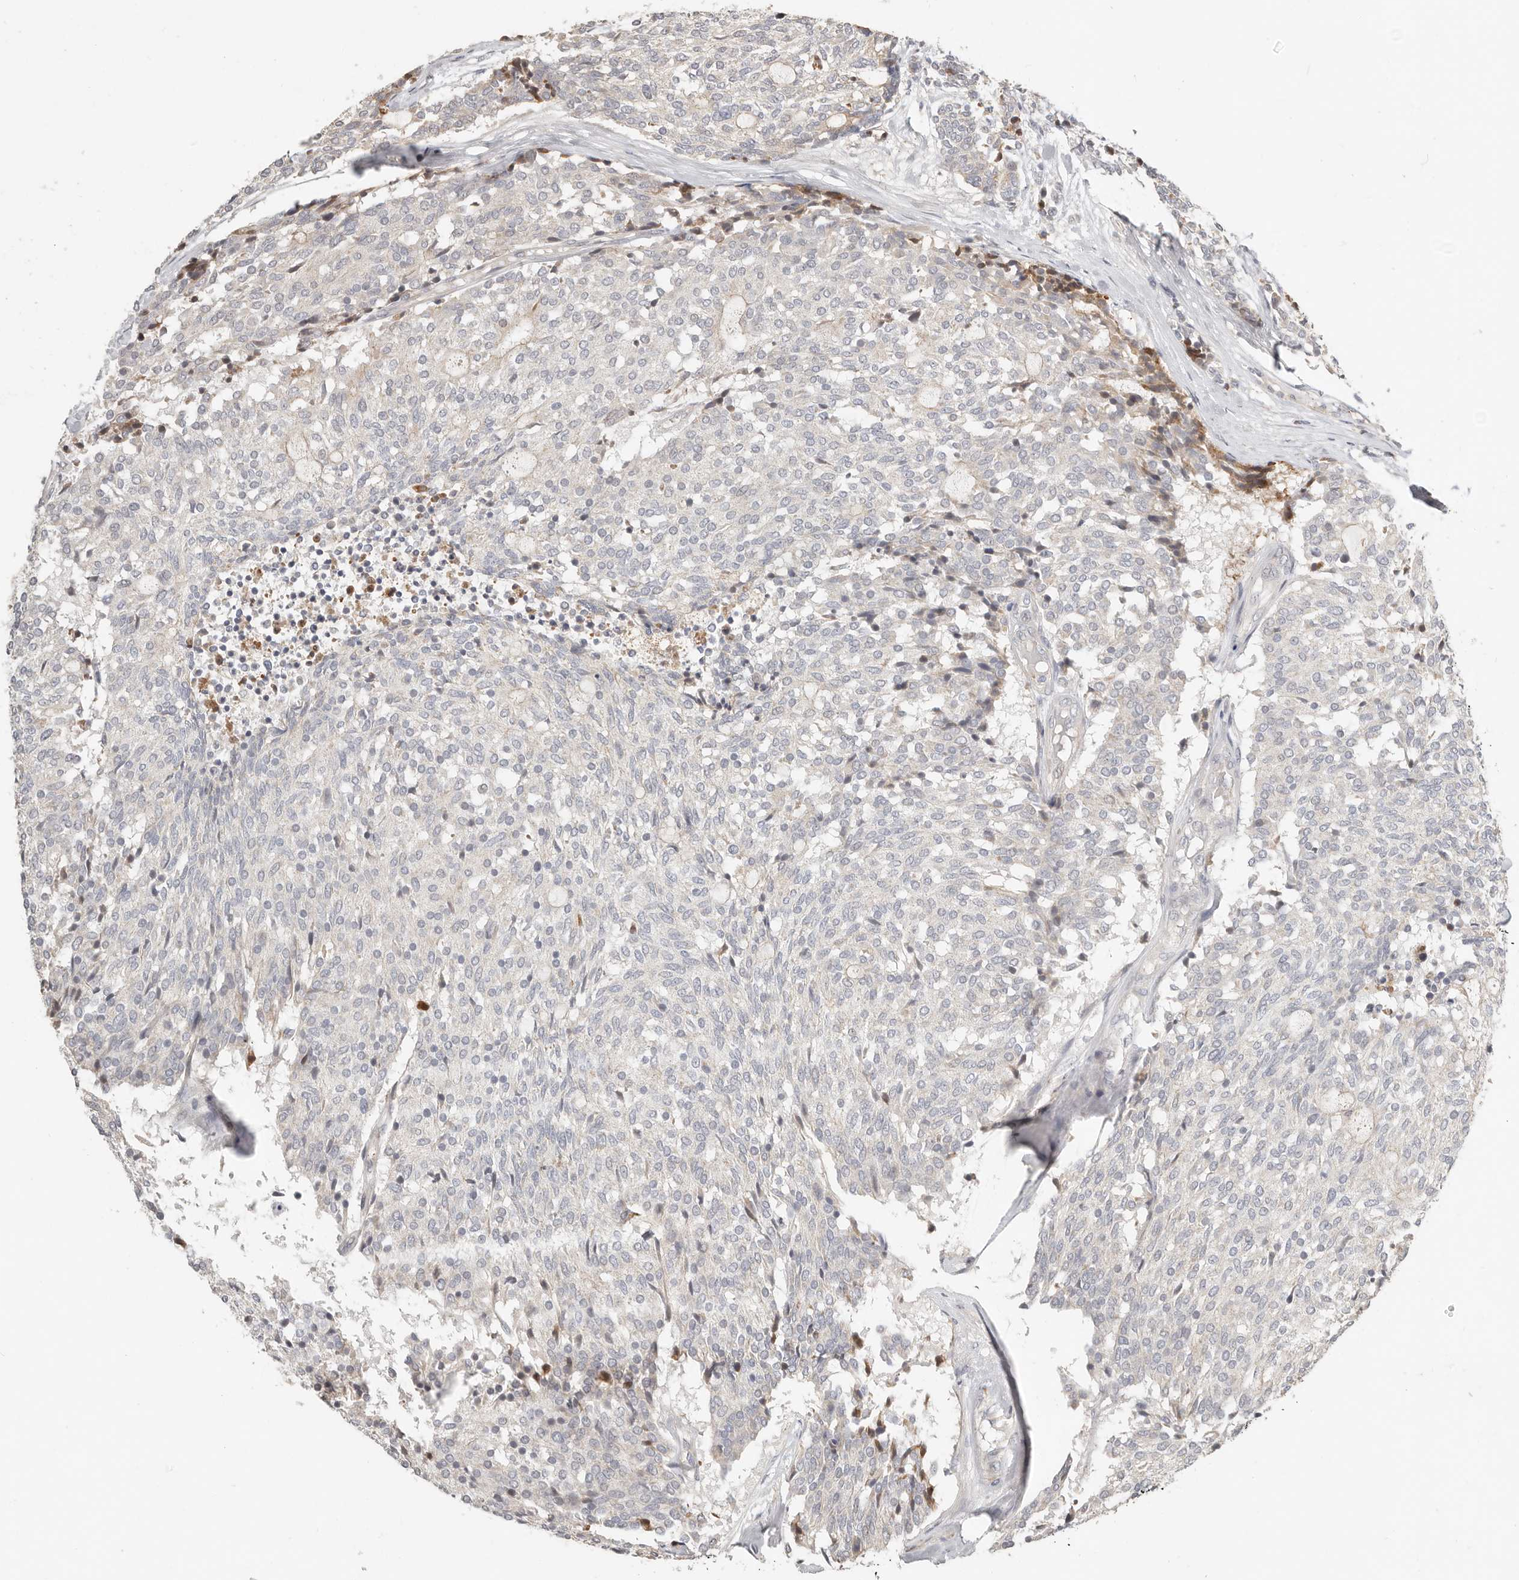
{"staining": {"intensity": "negative", "quantity": "none", "location": "none"}, "tissue": "carcinoid", "cell_type": "Tumor cells", "image_type": "cancer", "snomed": [{"axis": "morphology", "description": "Carcinoid, malignant, NOS"}, {"axis": "topography", "description": "Pancreas"}], "caption": "This is a histopathology image of immunohistochemistry staining of carcinoid, which shows no staining in tumor cells.", "gene": "MTFR2", "patient": {"sex": "female", "age": 54}}